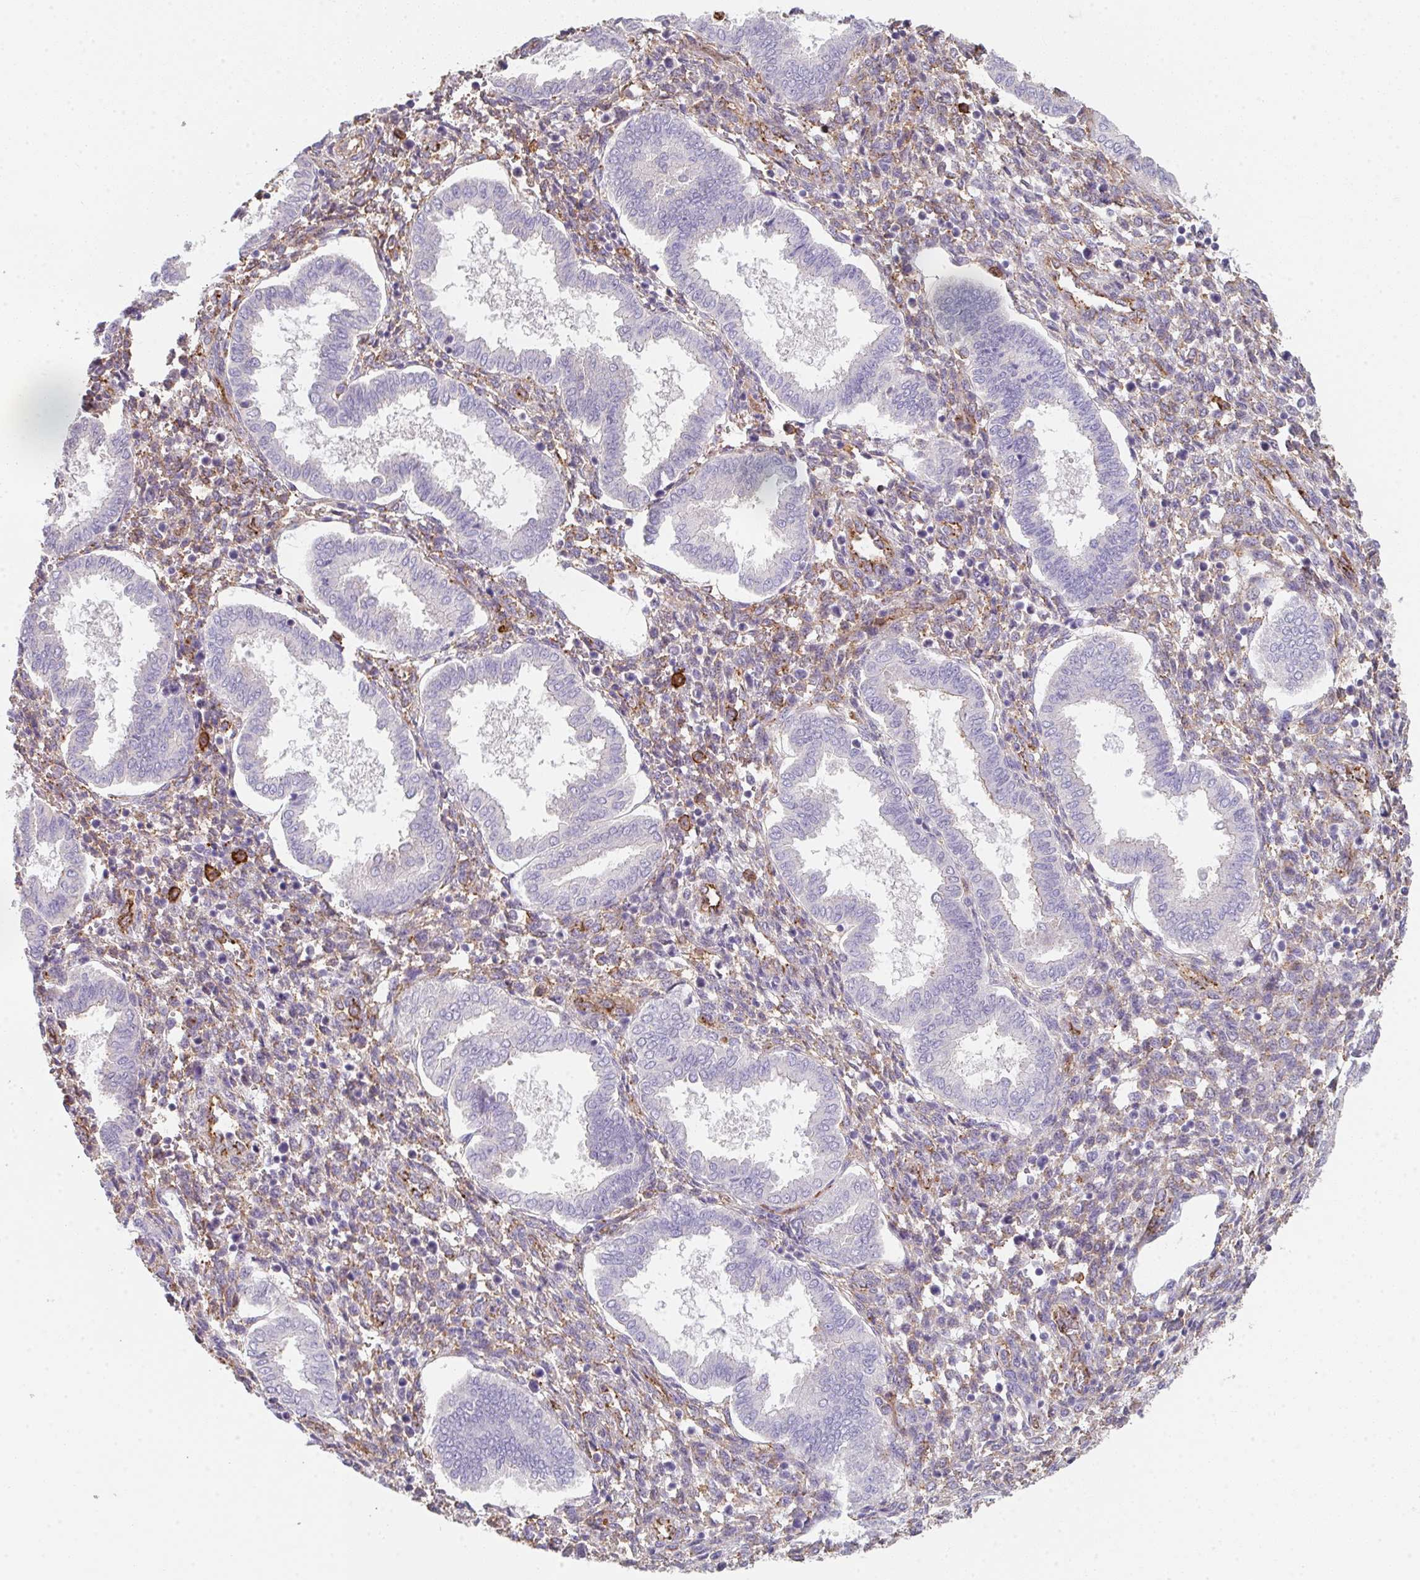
{"staining": {"intensity": "negative", "quantity": "none", "location": "none"}, "tissue": "endometrium", "cell_type": "Cells in endometrial stroma", "image_type": "normal", "snomed": [{"axis": "morphology", "description": "Normal tissue, NOS"}, {"axis": "topography", "description": "Endometrium"}], "caption": "IHC micrograph of unremarkable endometrium: endometrium stained with DAB (3,3'-diaminobenzidine) shows no significant protein positivity in cells in endometrial stroma. (DAB immunohistochemistry (IHC), high magnification).", "gene": "DBN1", "patient": {"sex": "female", "age": 24}}